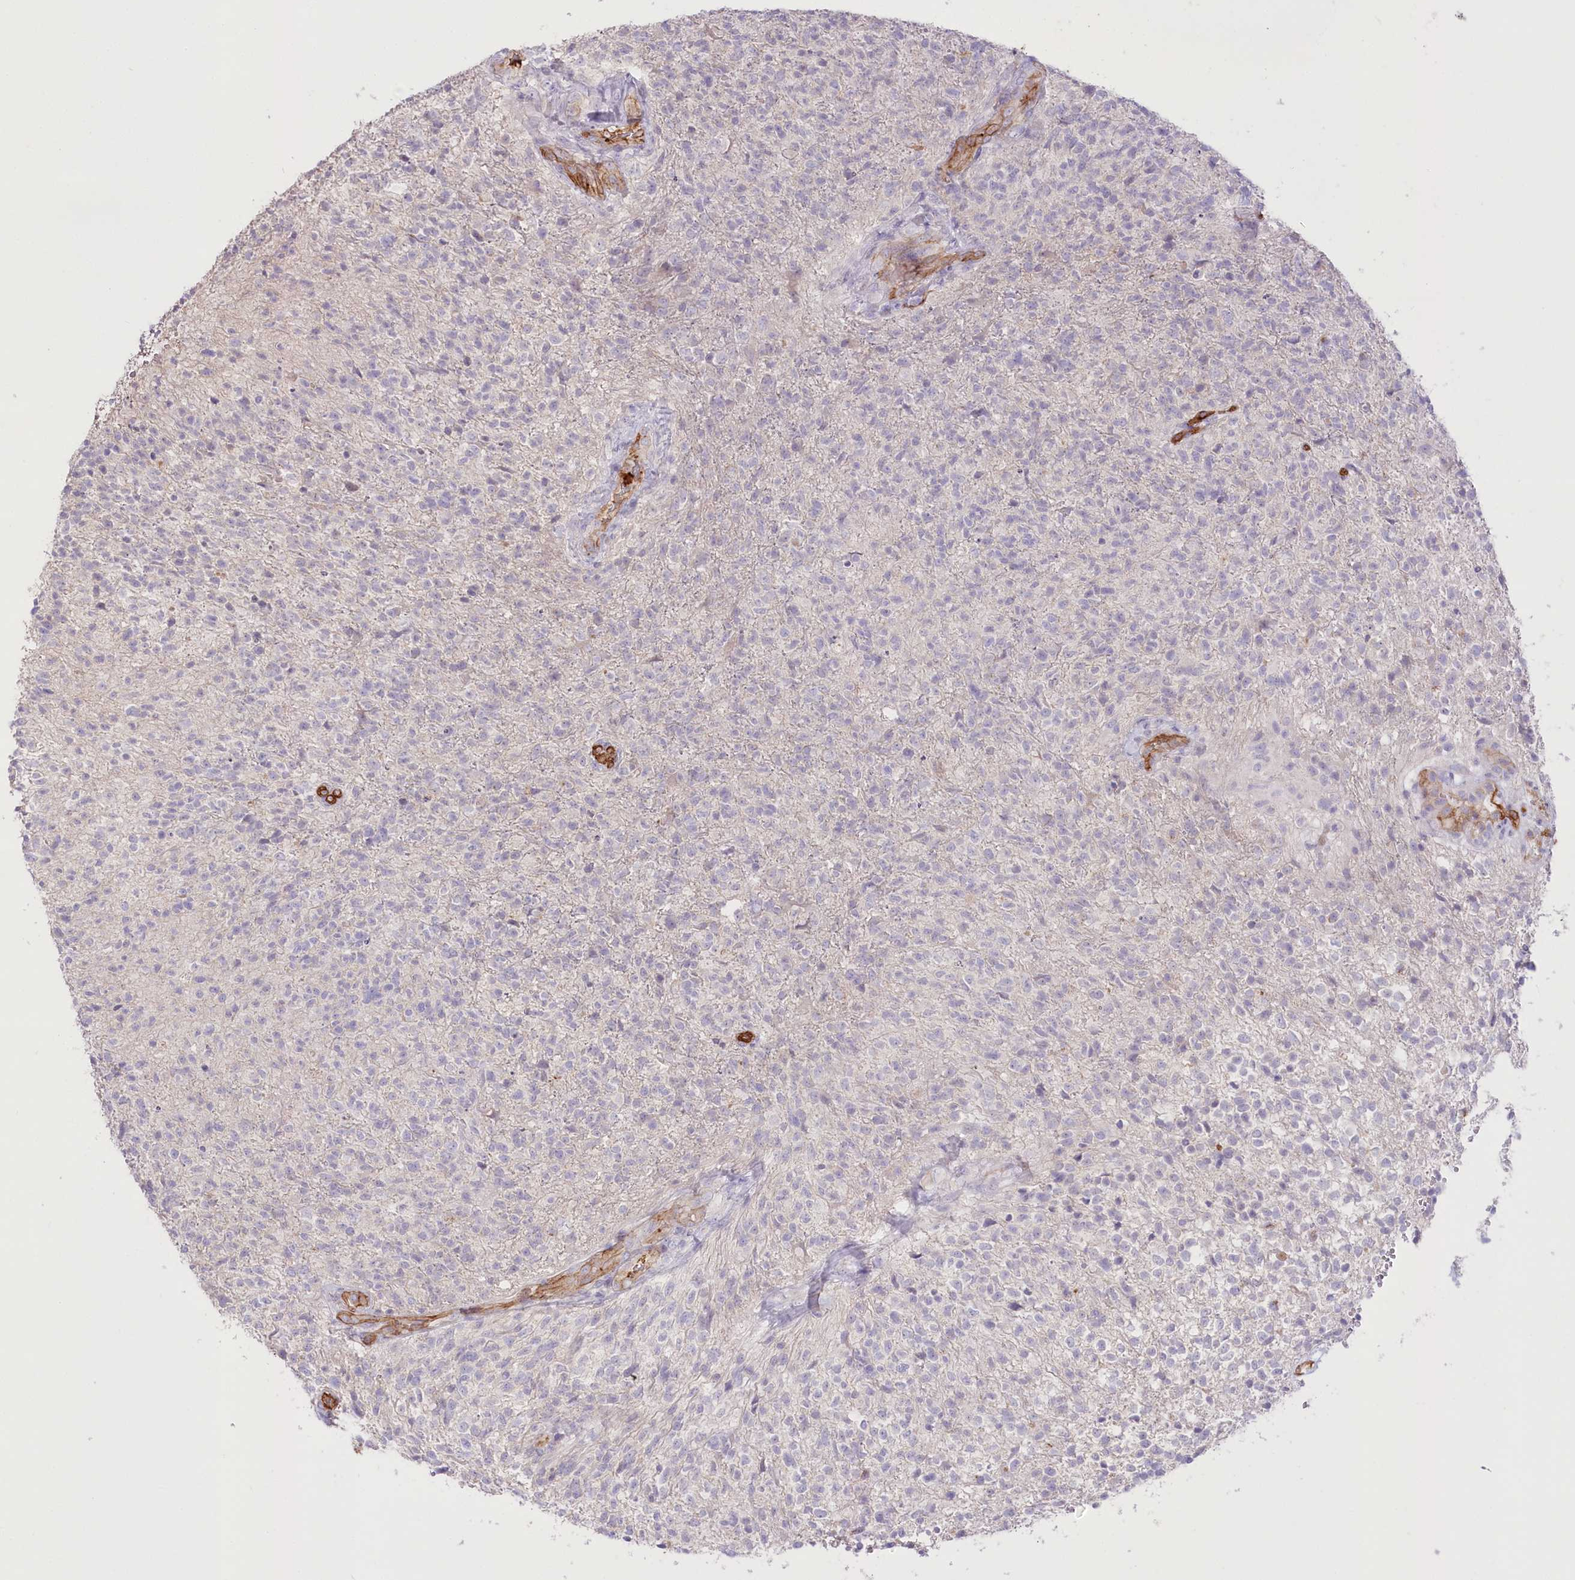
{"staining": {"intensity": "negative", "quantity": "none", "location": "none"}, "tissue": "glioma", "cell_type": "Tumor cells", "image_type": "cancer", "snomed": [{"axis": "morphology", "description": "Glioma, malignant, High grade"}, {"axis": "topography", "description": "Brain"}], "caption": "The image shows no significant expression in tumor cells of malignant high-grade glioma. Brightfield microscopy of IHC stained with DAB (brown) and hematoxylin (blue), captured at high magnification.", "gene": "SLC39A10", "patient": {"sex": "male", "age": 56}}